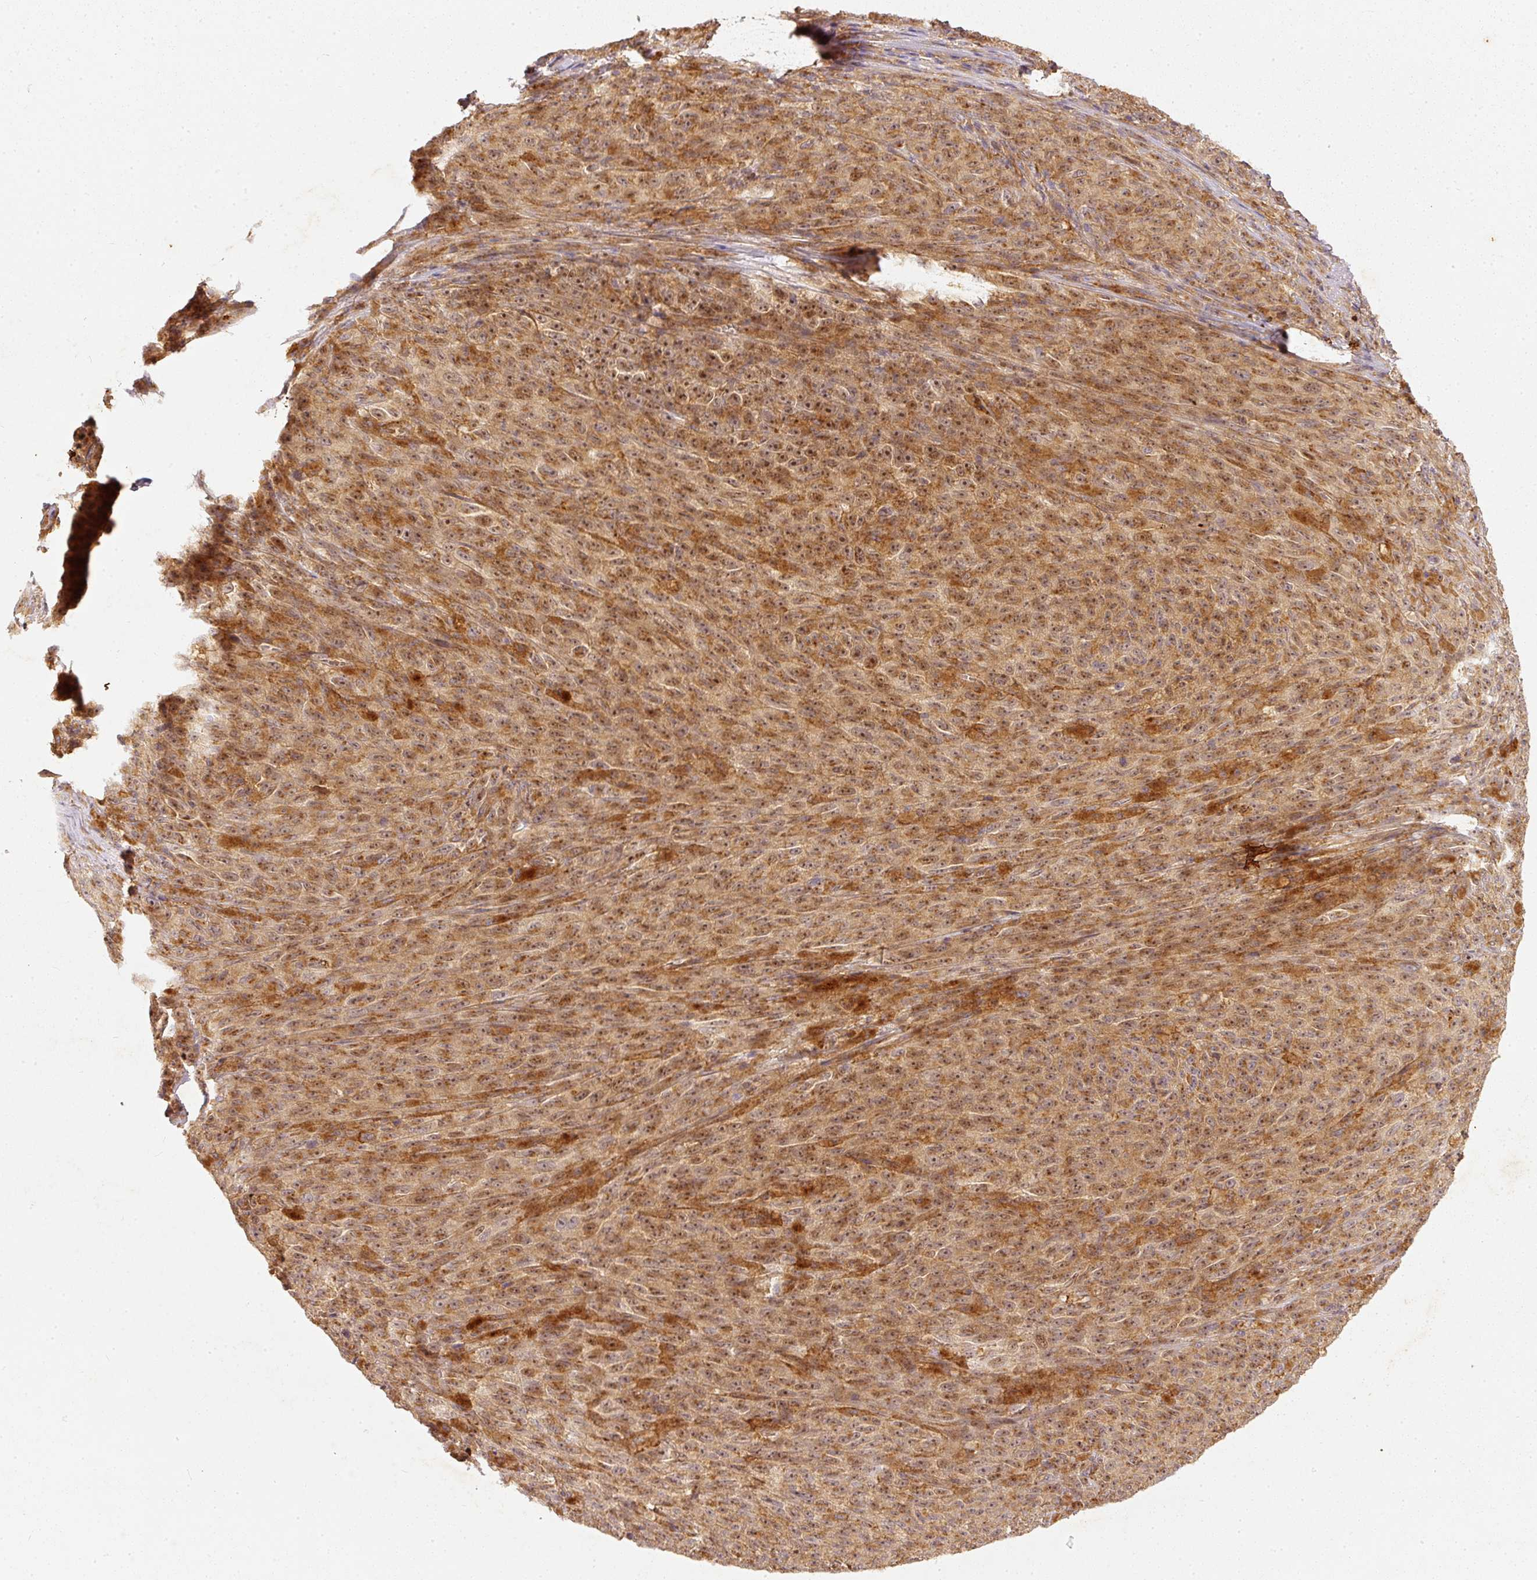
{"staining": {"intensity": "moderate", "quantity": ">75%", "location": "cytoplasmic/membranous,nuclear"}, "tissue": "melanoma", "cell_type": "Tumor cells", "image_type": "cancer", "snomed": [{"axis": "morphology", "description": "Malignant melanoma, NOS"}, {"axis": "topography", "description": "Skin"}], "caption": "A brown stain shows moderate cytoplasmic/membranous and nuclear staining of a protein in human melanoma tumor cells.", "gene": "ZNF580", "patient": {"sex": "female", "age": 82}}